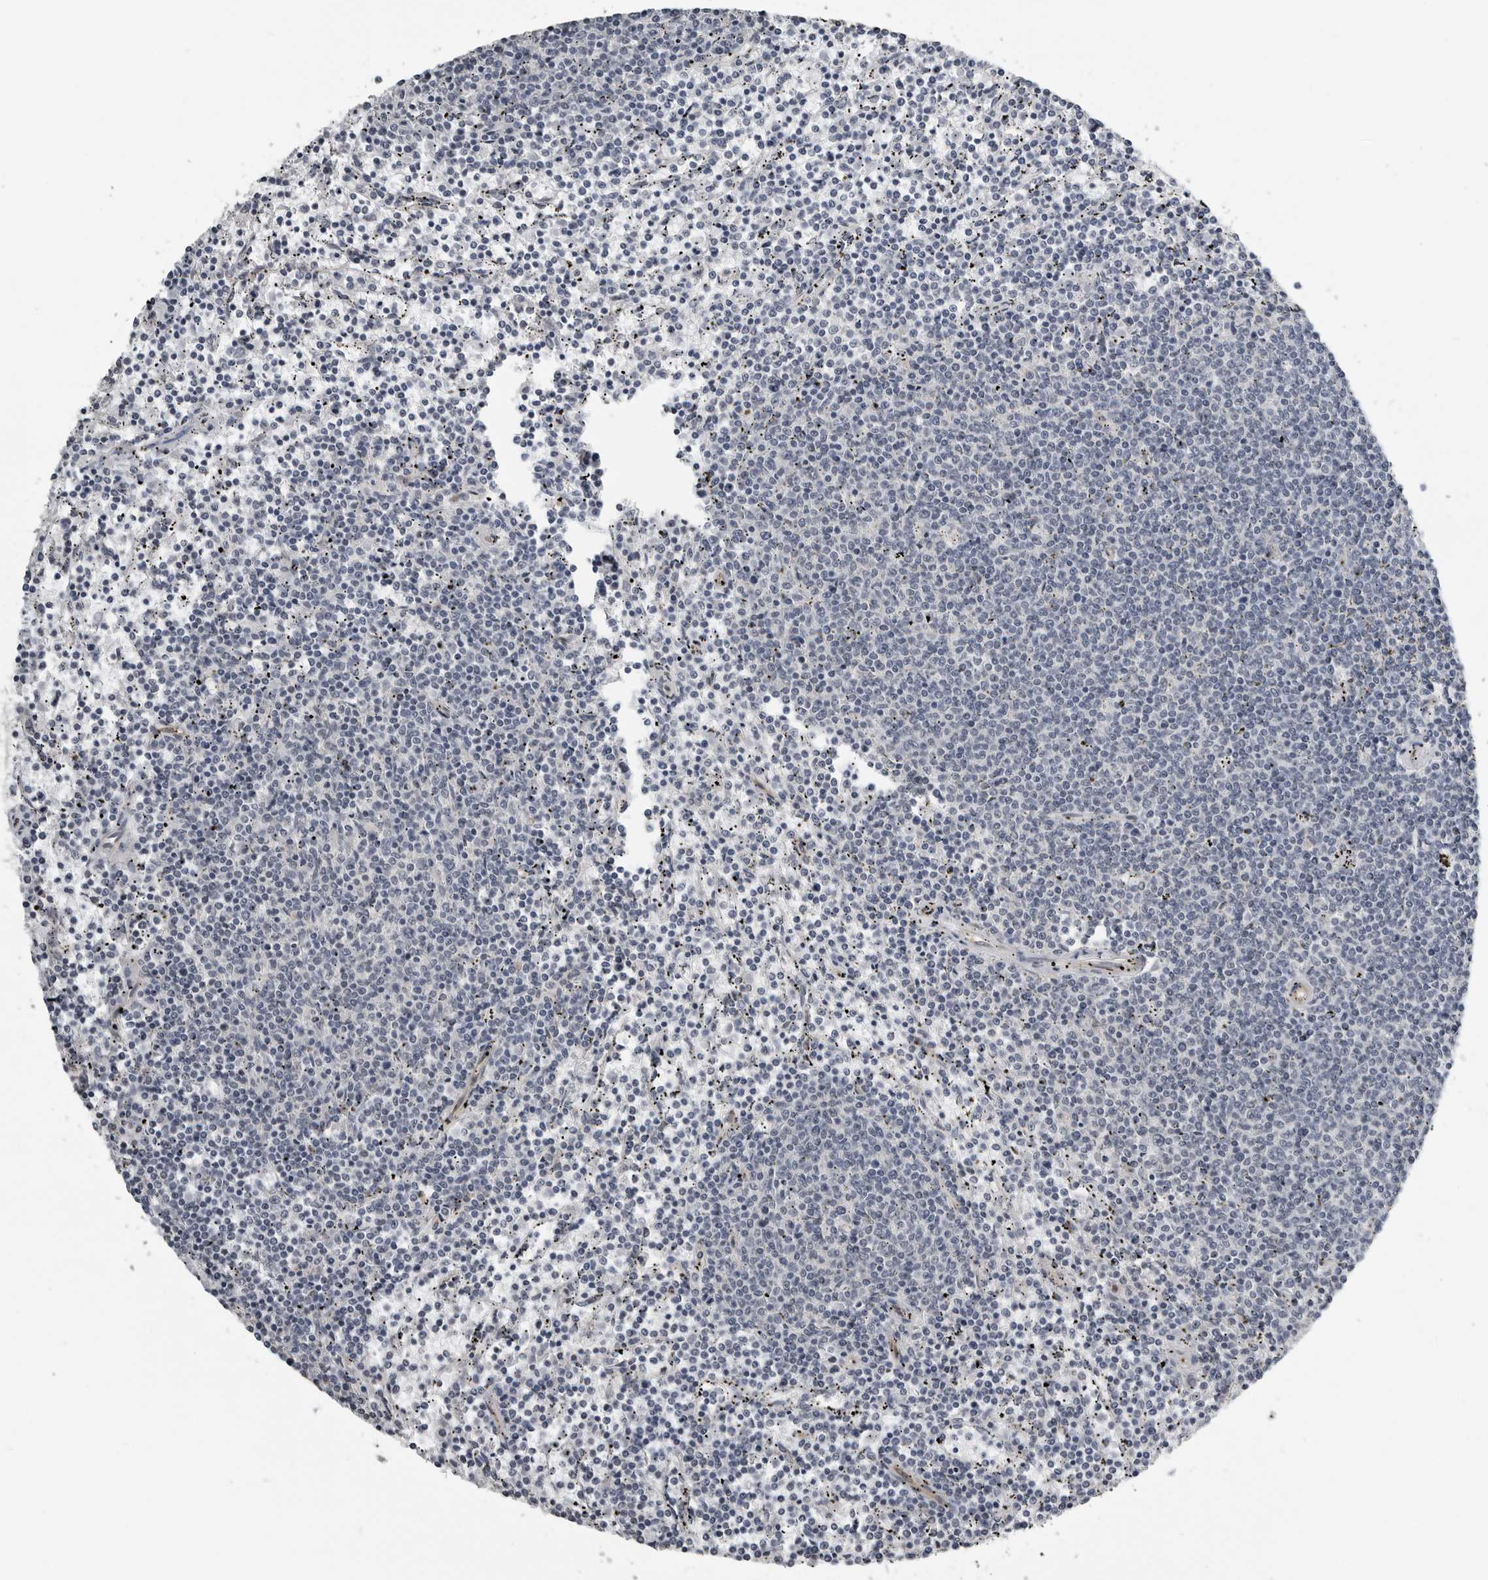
{"staining": {"intensity": "negative", "quantity": "none", "location": "none"}, "tissue": "lymphoma", "cell_type": "Tumor cells", "image_type": "cancer", "snomed": [{"axis": "morphology", "description": "Malignant lymphoma, non-Hodgkin's type, Low grade"}, {"axis": "topography", "description": "Spleen"}], "caption": "High power microscopy image of an immunohistochemistry histopathology image of low-grade malignant lymphoma, non-Hodgkin's type, revealing no significant staining in tumor cells.", "gene": "PRRX2", "patient": {"sex": "female", "age": 50}}